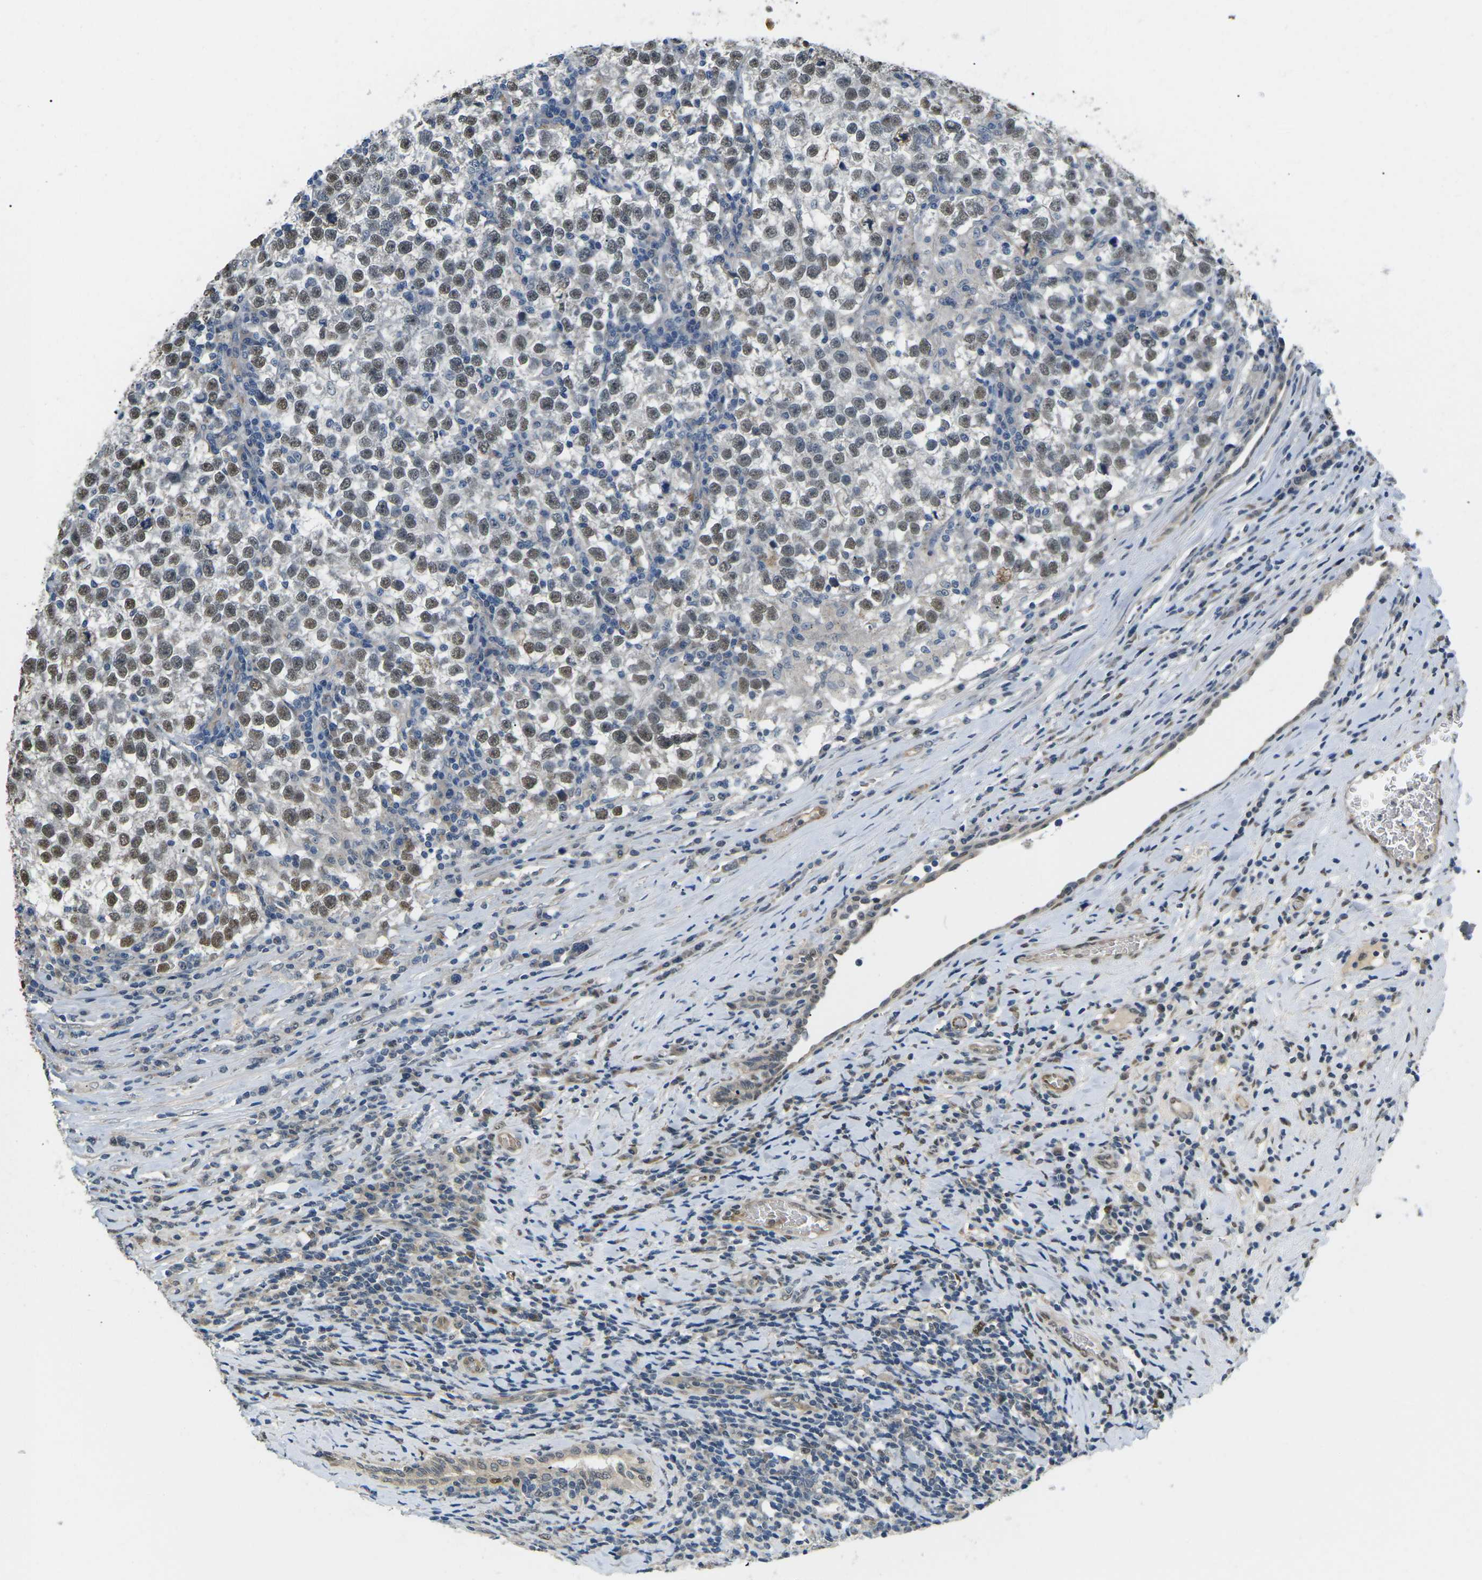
{"staining": {"intensity": "moderate", "quantity": ">75%", "location": "nuclear"}, "tissue": "testis cancer", "cell_type": "Tumor cells", "image_type": "cancer", "snomed": [{"axis": "morphology", "description": "Normal tissue, NOS"}, {"axis": "morphology", "description": "Seminoma, NOS"}, {"axis": "topography", "description": "Testis"}], "caption": "Tumor cells exhibit medium levels of moderate nuclear staining in about >75% of cells in human testis cancer.", "gene": "ERBB4", "patient": {"sex": "male", "age": 43}}